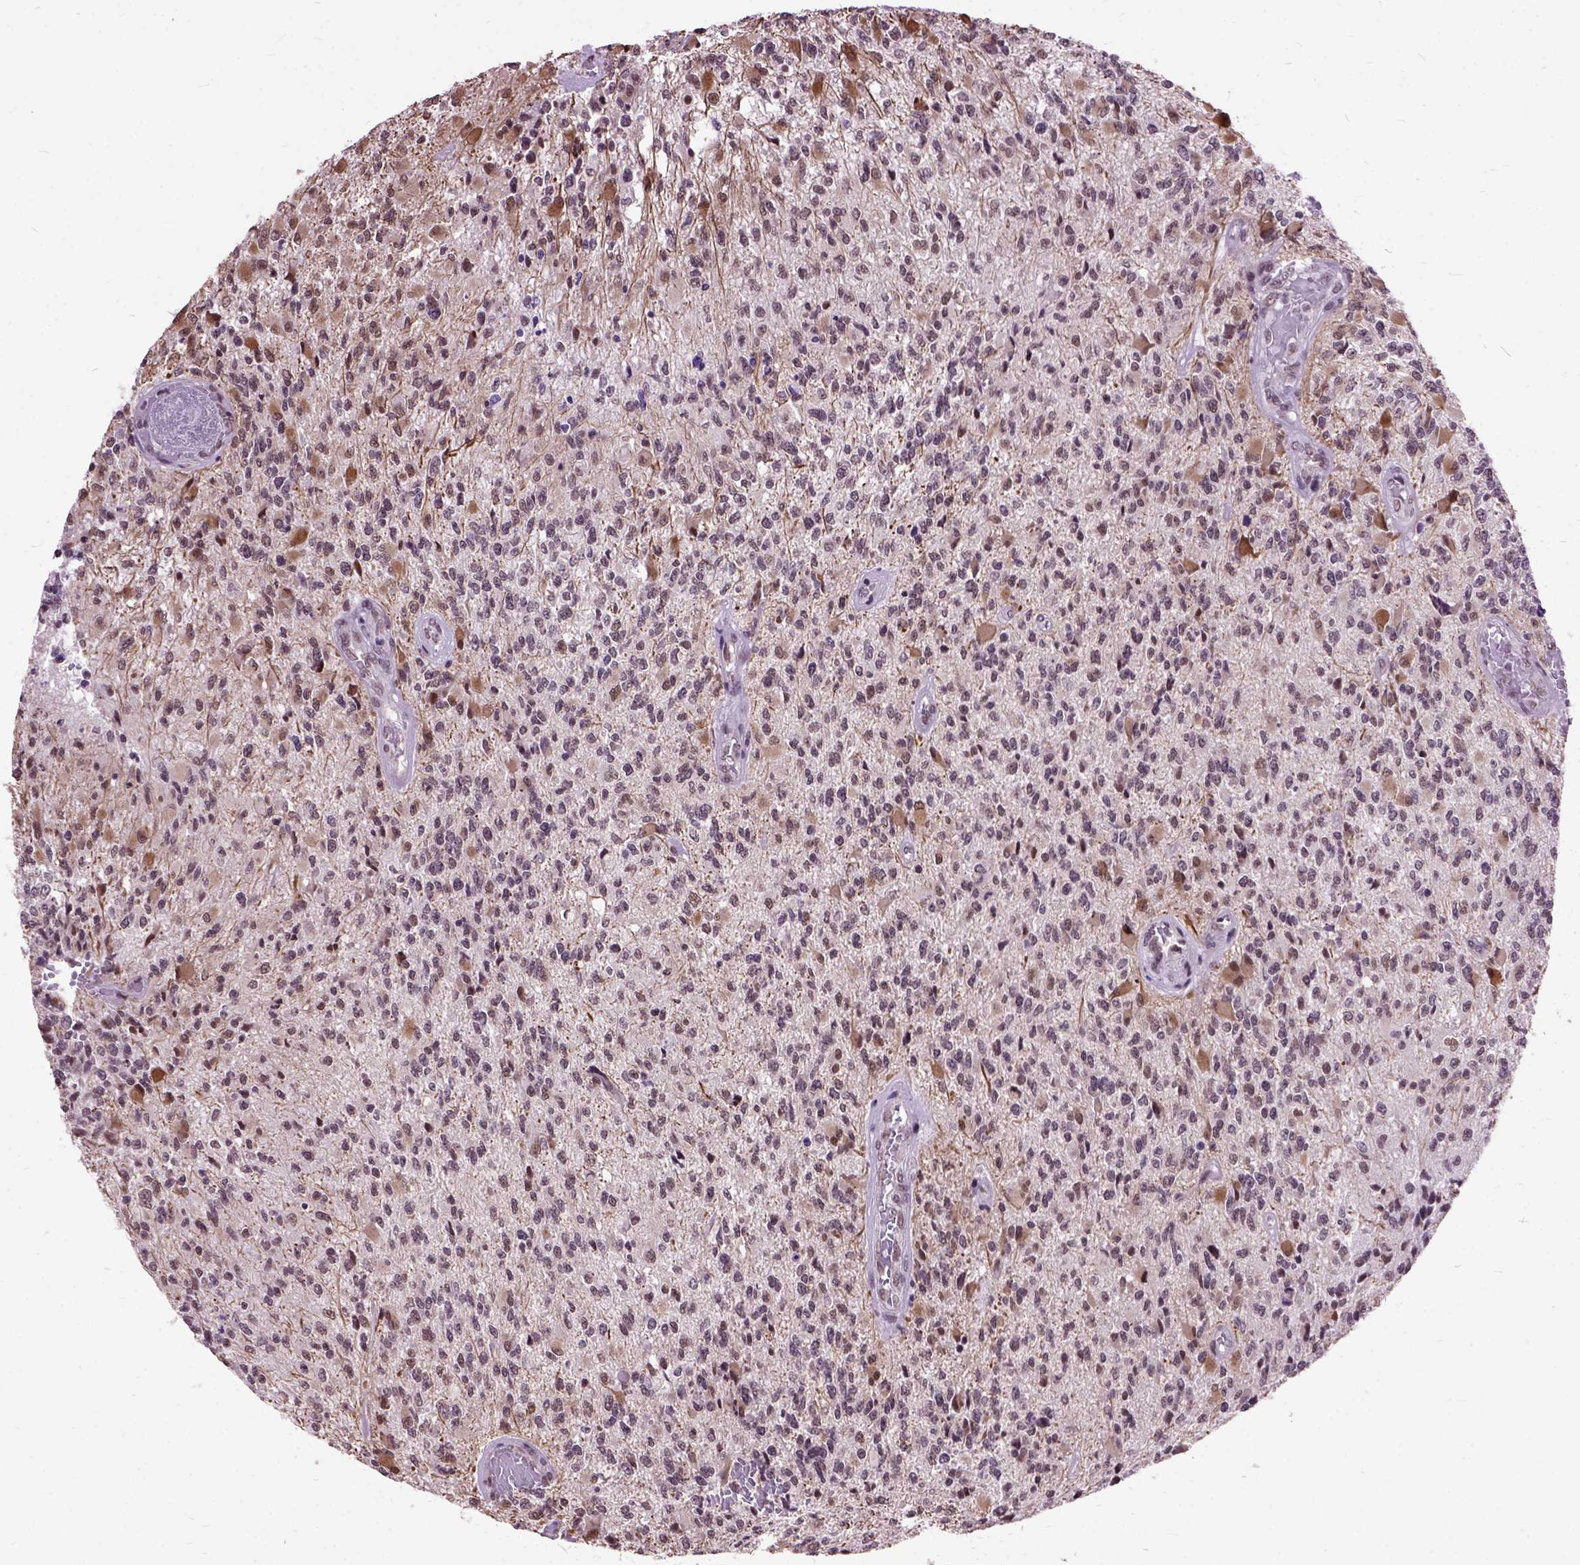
{"staining": {"intensity": "weak", "quantity": "25%-75%", "location": "cytoplasmic/membranous"}, "tissue": "glioma", "cell_type": "Tumor cells", "image_type": "cancer", "snomed": [{"axis": "morphology", "description": "Glioma, malignant, High grade"}, {"axis": "topography", "description": "Brain"}], "caption": "Brown immunohistochemical staining in human malignant high-grade glioma demonstrates weak cytoplasmic/membranous positivity in about 25%-75% of tumor cells.", "gene": "ORC5", "patient": {"sex": "female", "age": 63}}